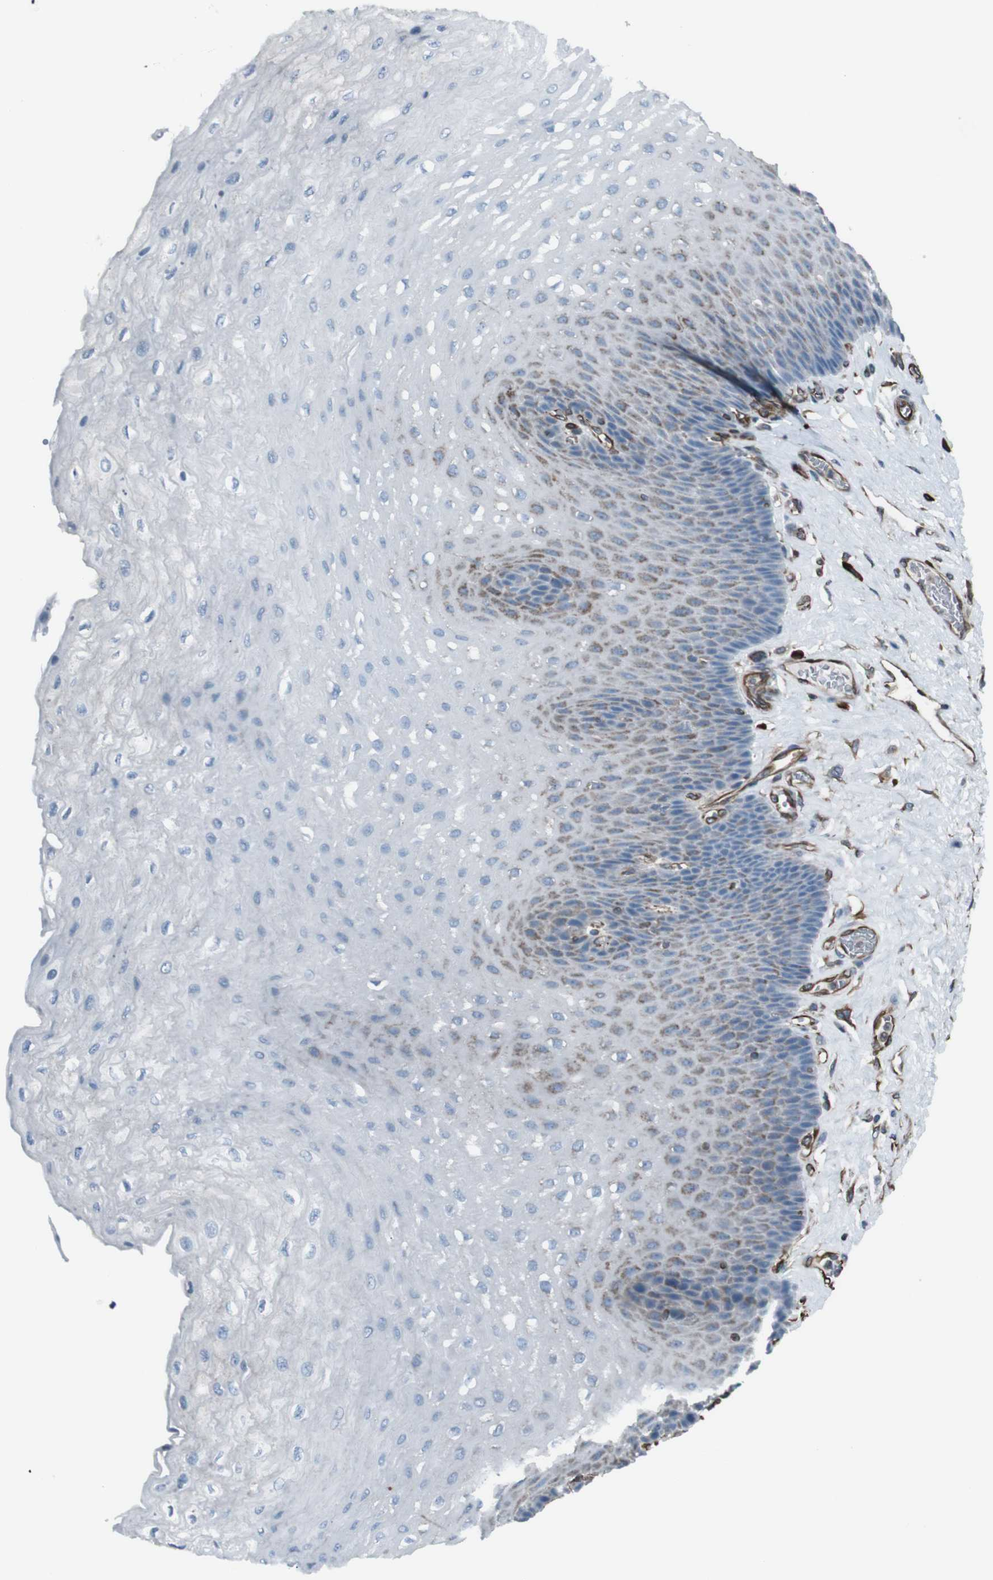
{"staining": {"intensity": "moderate", "quantity": "25%-75%", "location": "cytoplasmic/membranous"}, "tissue": "esophagus", "cell_type": "Squamous epithelial cells", "image_type": "normal", "snomed": [{"axis": "morphology", "description": "Normal tissue, NOS"}, {"axis": "topography", "description": "Esophagus"}], "caption": "Unremarkable esophagus displays moderate cytoplasmic/membranous staining in about 25%-75% of squamous epithelial cells.", "gene": "TMEM141", "patient": {"sex": "female", "age": 72}}